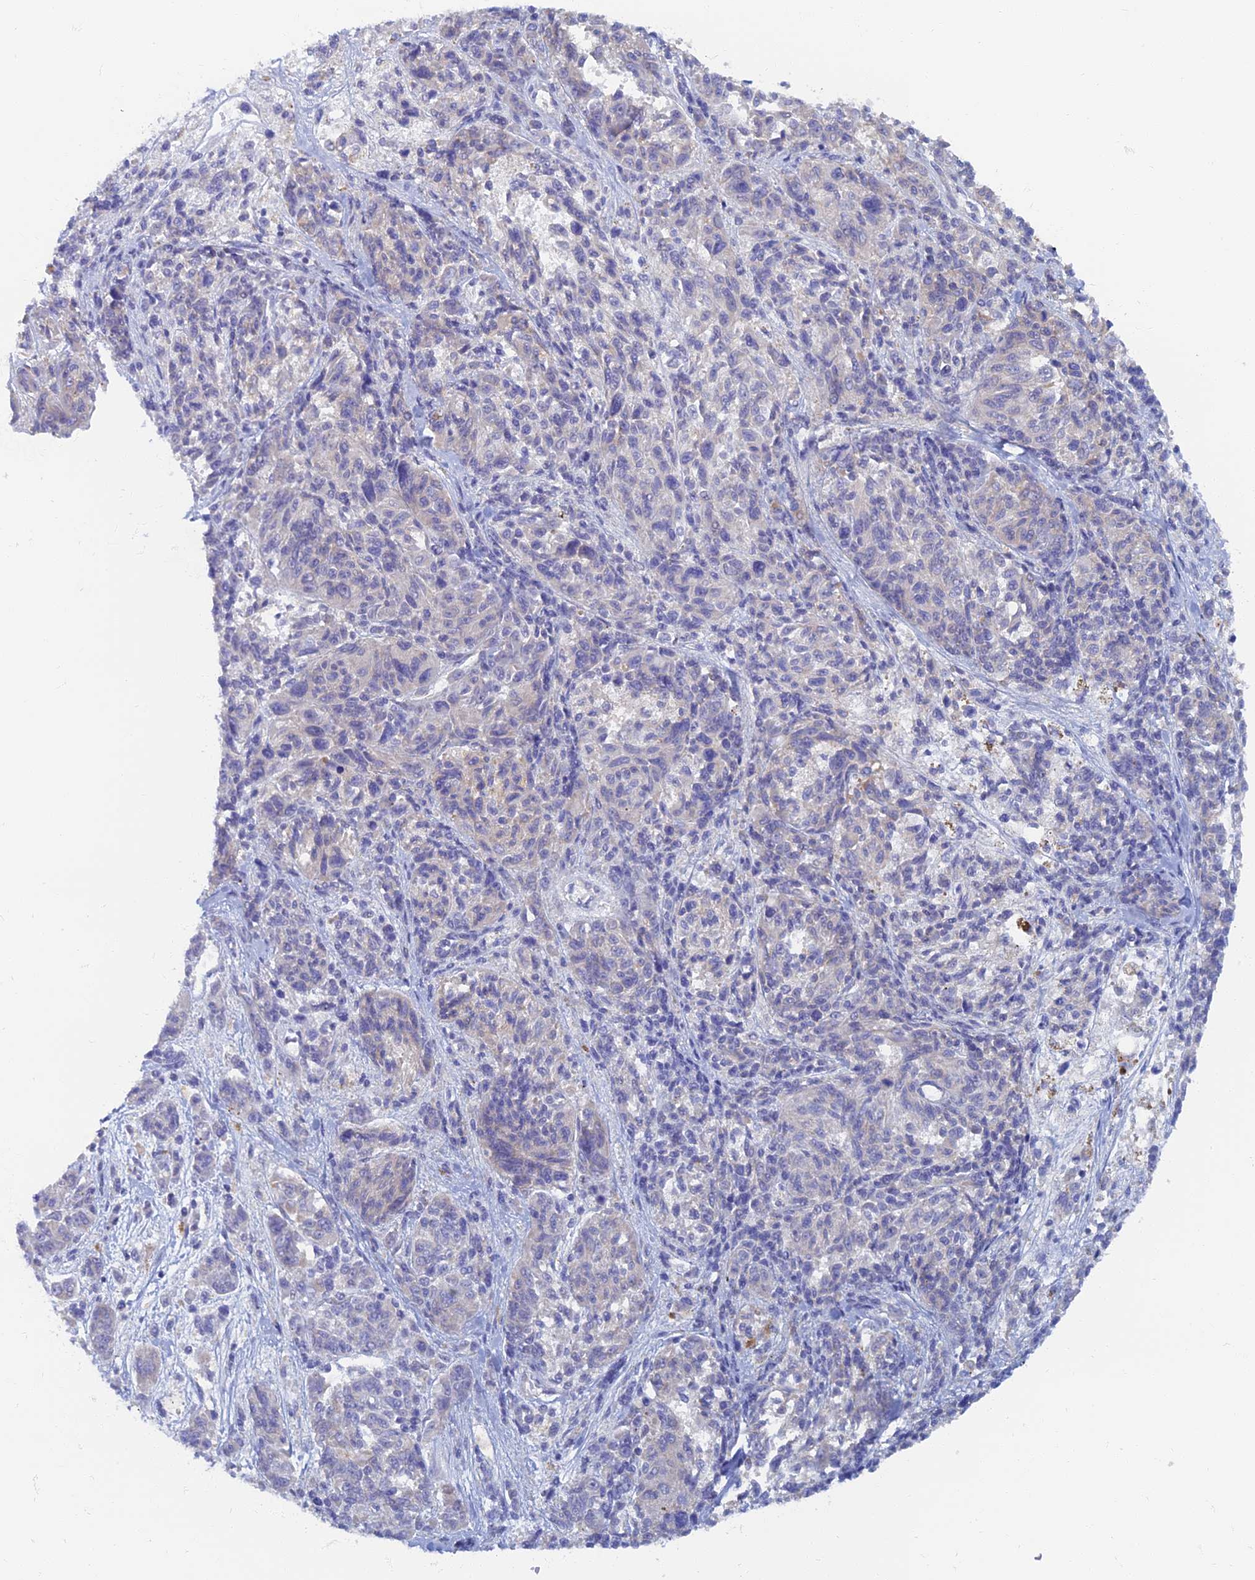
{"staining": {"intensity": "negative", "quantity": "none", "location": "none"}, "tissue": "melanoma", "cell_type": "Tumor cells", "image_type": "cancer", "snomed": [{"axis": "morphology", "description": "Malignant melanoma, NOS"}, {"axis": "topography", "description": "Skin"}], "caption": "The image demonstrates no significant expression in tumor cells of malignant melanoma.", "gene": "TMEM44", "patient": {"sex": "male", "age": 53}}